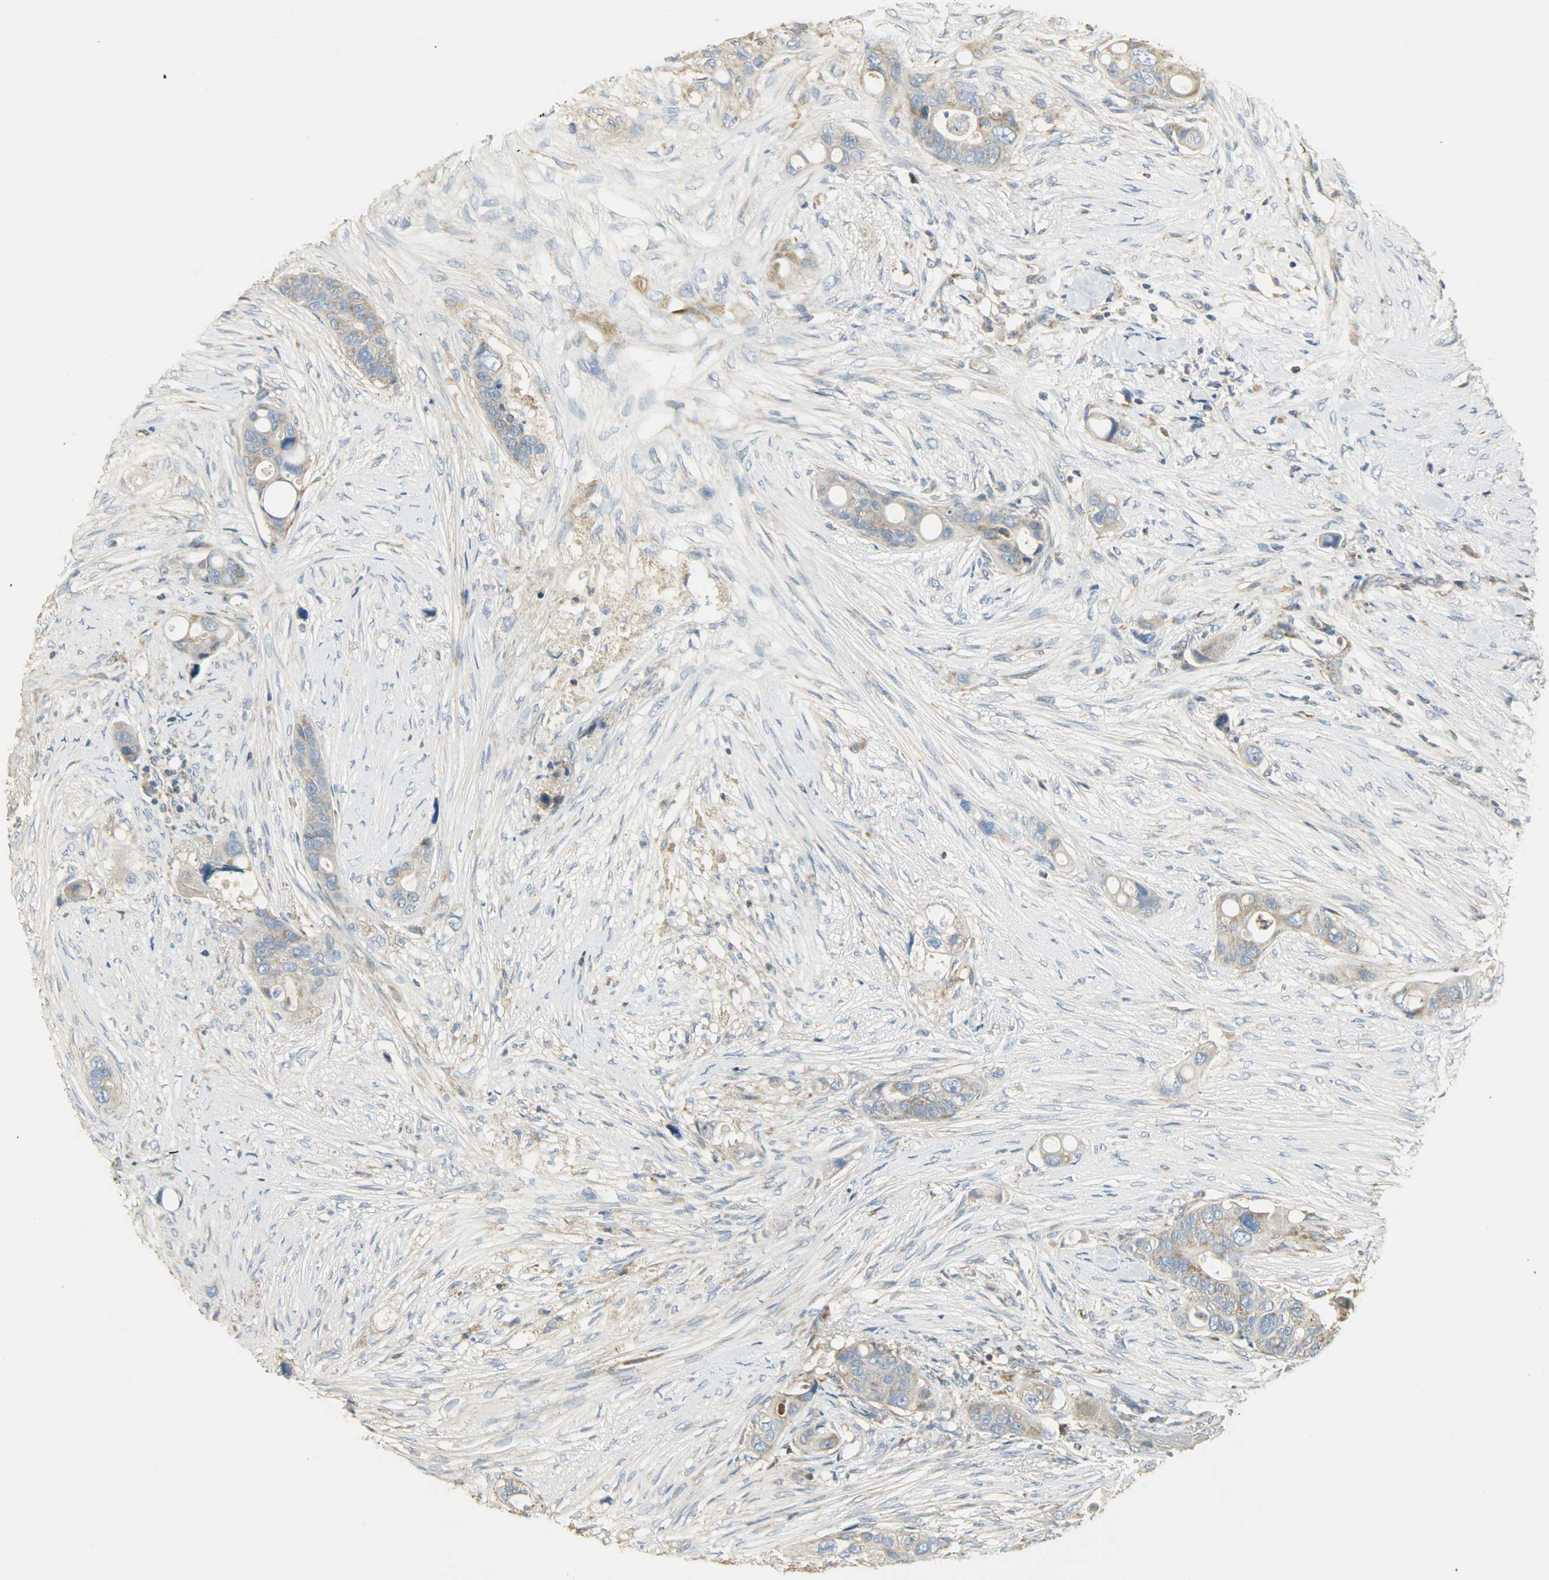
{"staining": {"intensity": "moderate", "quantity": ">75%", "location": "cytoplasmic/membranous"}, "tissue": "colorectal cancer", "cell_type": "Tumor cells", "image_type": "cancer", "snomed": [{"axis": "morphology", "description": "Adenocarcinoma, NOS"}, {"axis": "topography", "description": "Colon"}], "caption": "Protein expression analysis of colorectal cancer (adenocarcinoma) exhibits moderate cytoplasmic/membranous positivity in approximately >75% of tumor cells.", "gene": "NNT", "patient": {"sex": "female", "age": 57}}